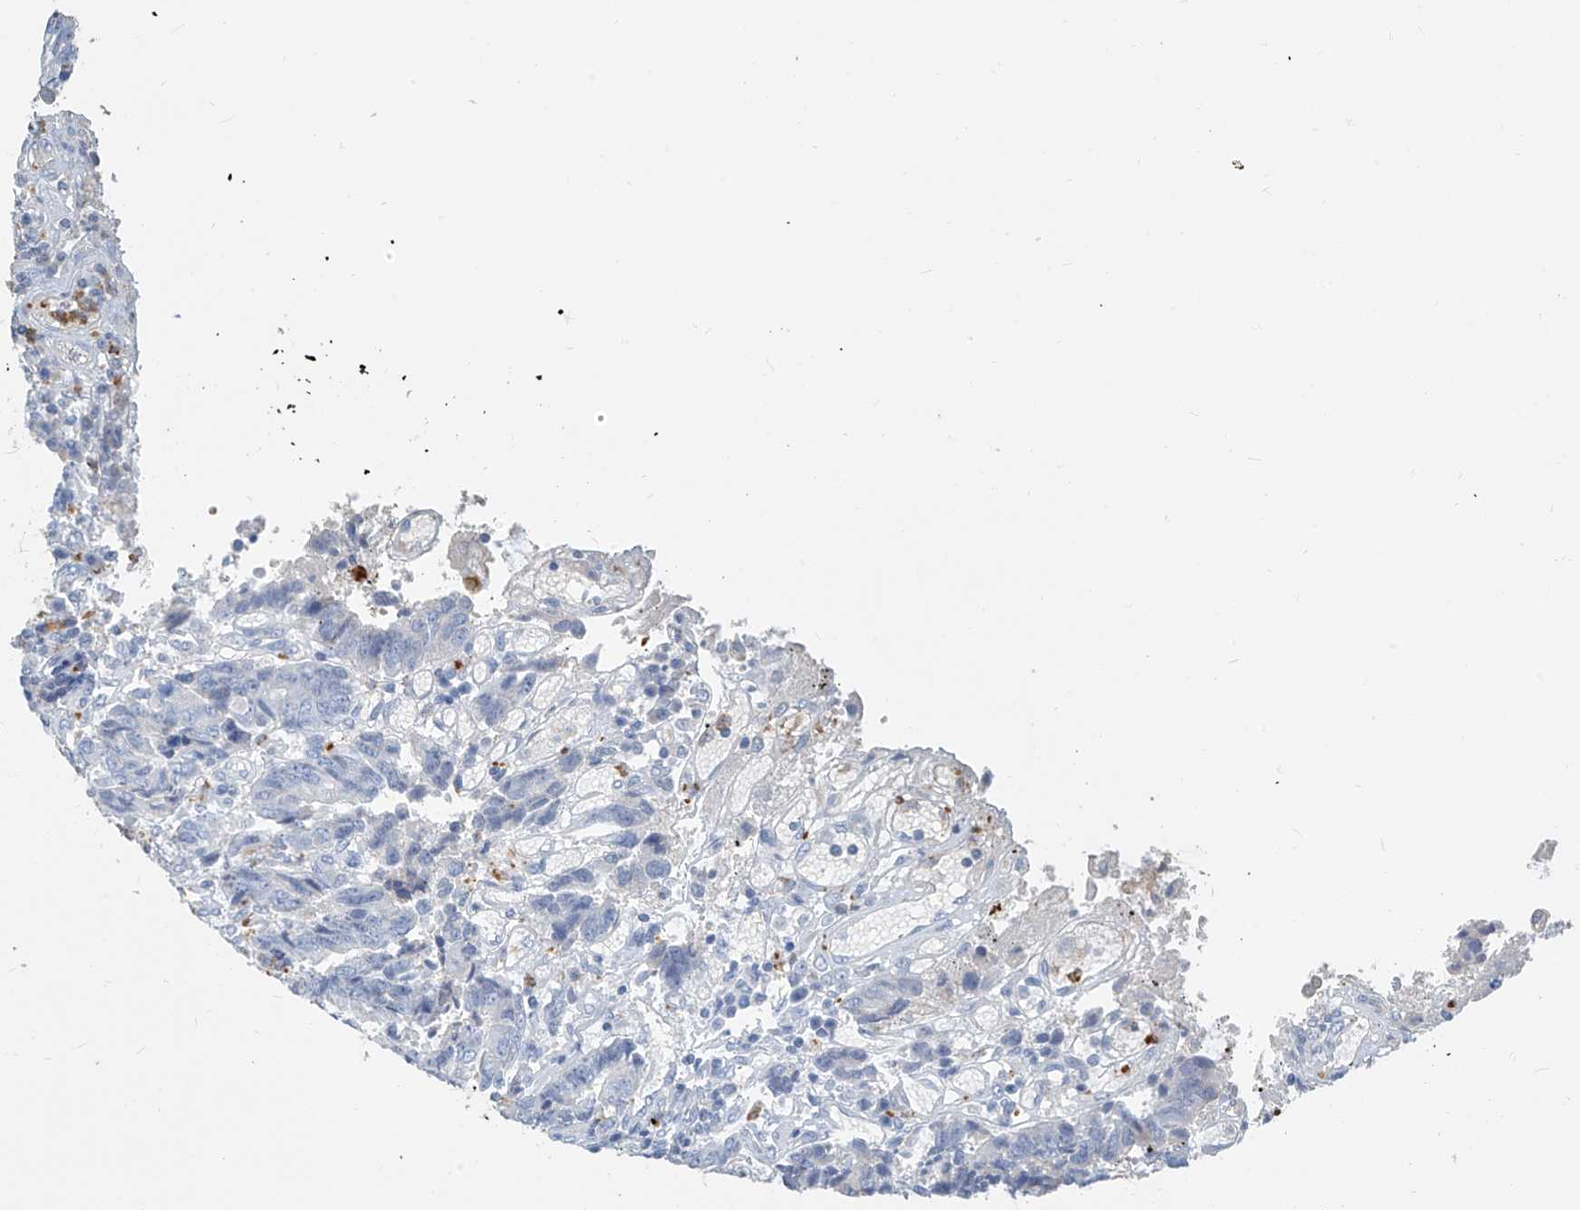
{"staining": {"intensity": "negative", "quantity": "none", "location": "none"}, "tissue": "colorectal cancer", "cell_type": "Tumor cells", "image_type": "cancer", "snomed": [{"axis": "morphology", "description": "Adenocarcinoma, NOS"}, {"axis": "topography", "description": "Rectum"}], "caption": "DAB immunohistochemical staining of human colorectal cancer exhibits no significant positivity in tumor cells.", "gene": "PAFAH1B3", "patient": {"sex": "male", "age": 84}}